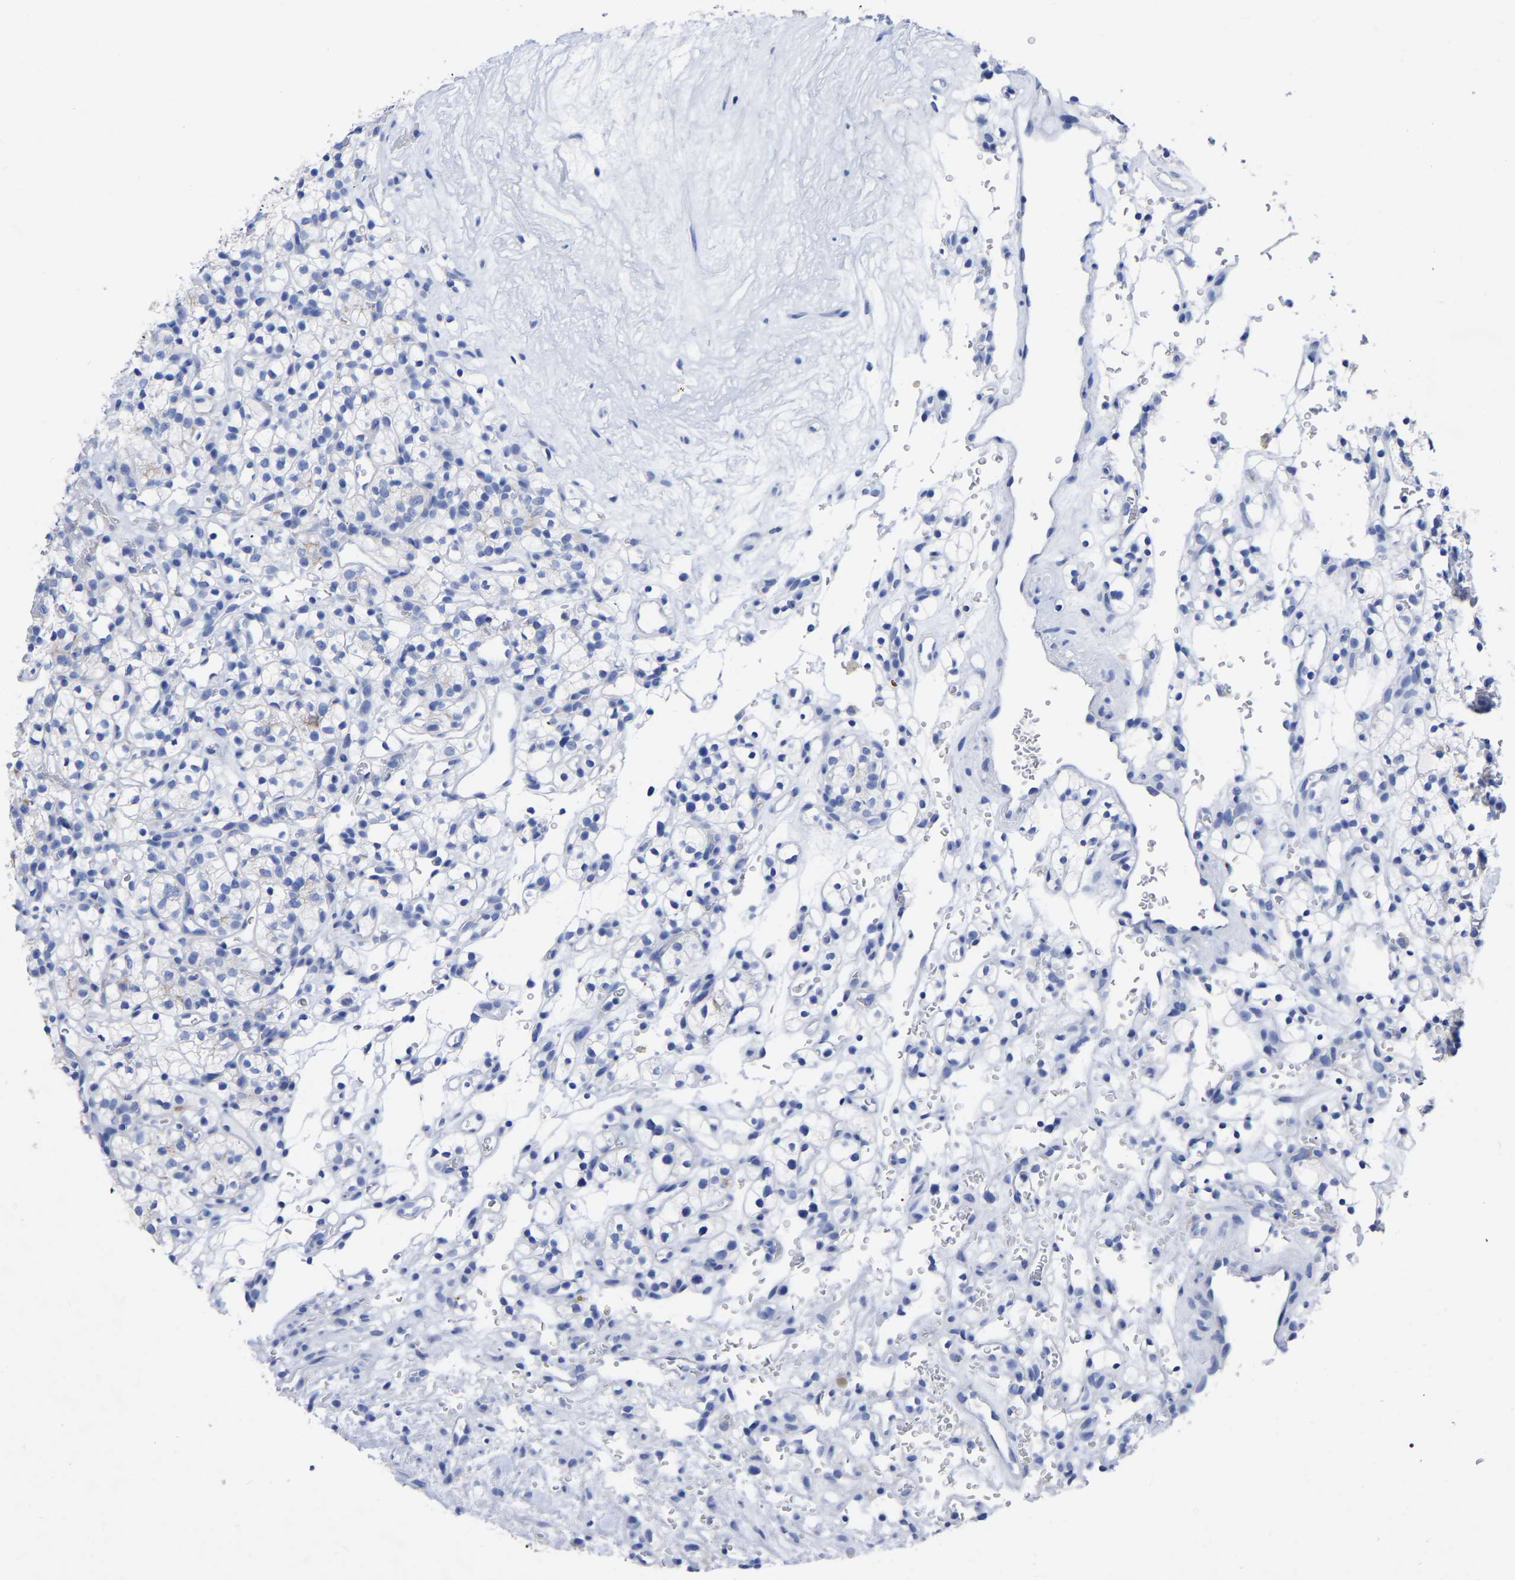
{"staining": {"intensity": "negative", "quantity": "none", "location": "none"}, "tissue": "renal cancer", "cell_type": "Tumor cells", "image_type": "cancer", "snomed": [{"axis": "morphology", "description": "Adenocarcinoma, NOS"}, {"axis": "topography", "description": "Kidney"}], "caption": "An image of renal adenocarcinoma stained for a protein displays no brown staining in tumor cells.", "gene": "ANXA13", "patient": {"sex": "female", "age": 57}}